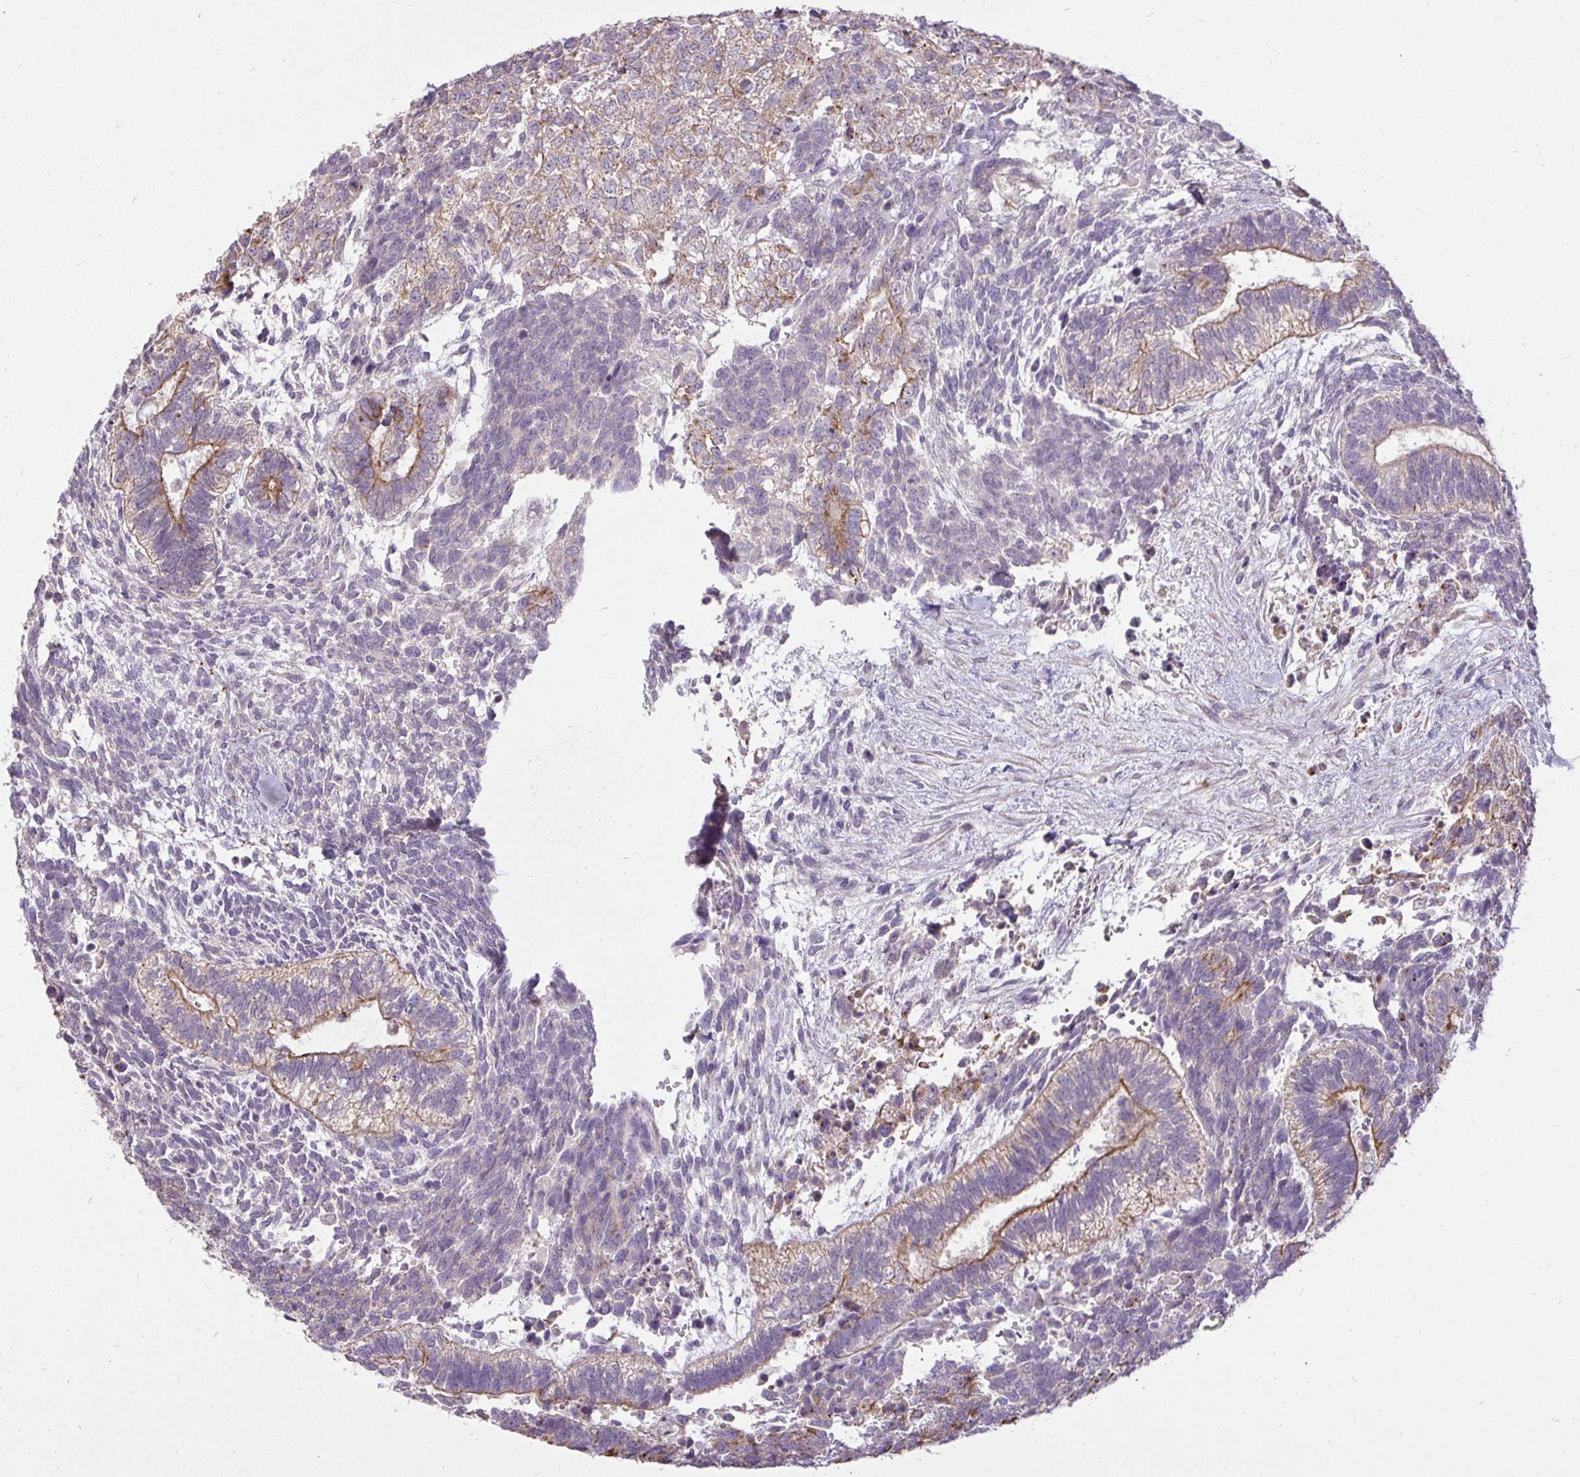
{"staining": {"intensity": "moderate", "quantity": "25%-75%", "location": "cytoplasmic/membranous"}, "tissue": "testis cancer", "cell_type": "Tumor cells", "image_type": "cancer", "snomed": [{"axis": "morphology", "description": "Carcinoma, Embryonal, NOS"}, {"axis": "topography", "description": "Testis"}], "caption": "Immunohistochemistry histopathology image of embryonal carcinoma (testis) stained for a protein (brown), which exhibits medium levels of moderate cytoplasmic/membranous expression in about 25%-75% of tumor cells.", "gene": "STRIP1", "patient": {"sex": "male", "age": 23}}